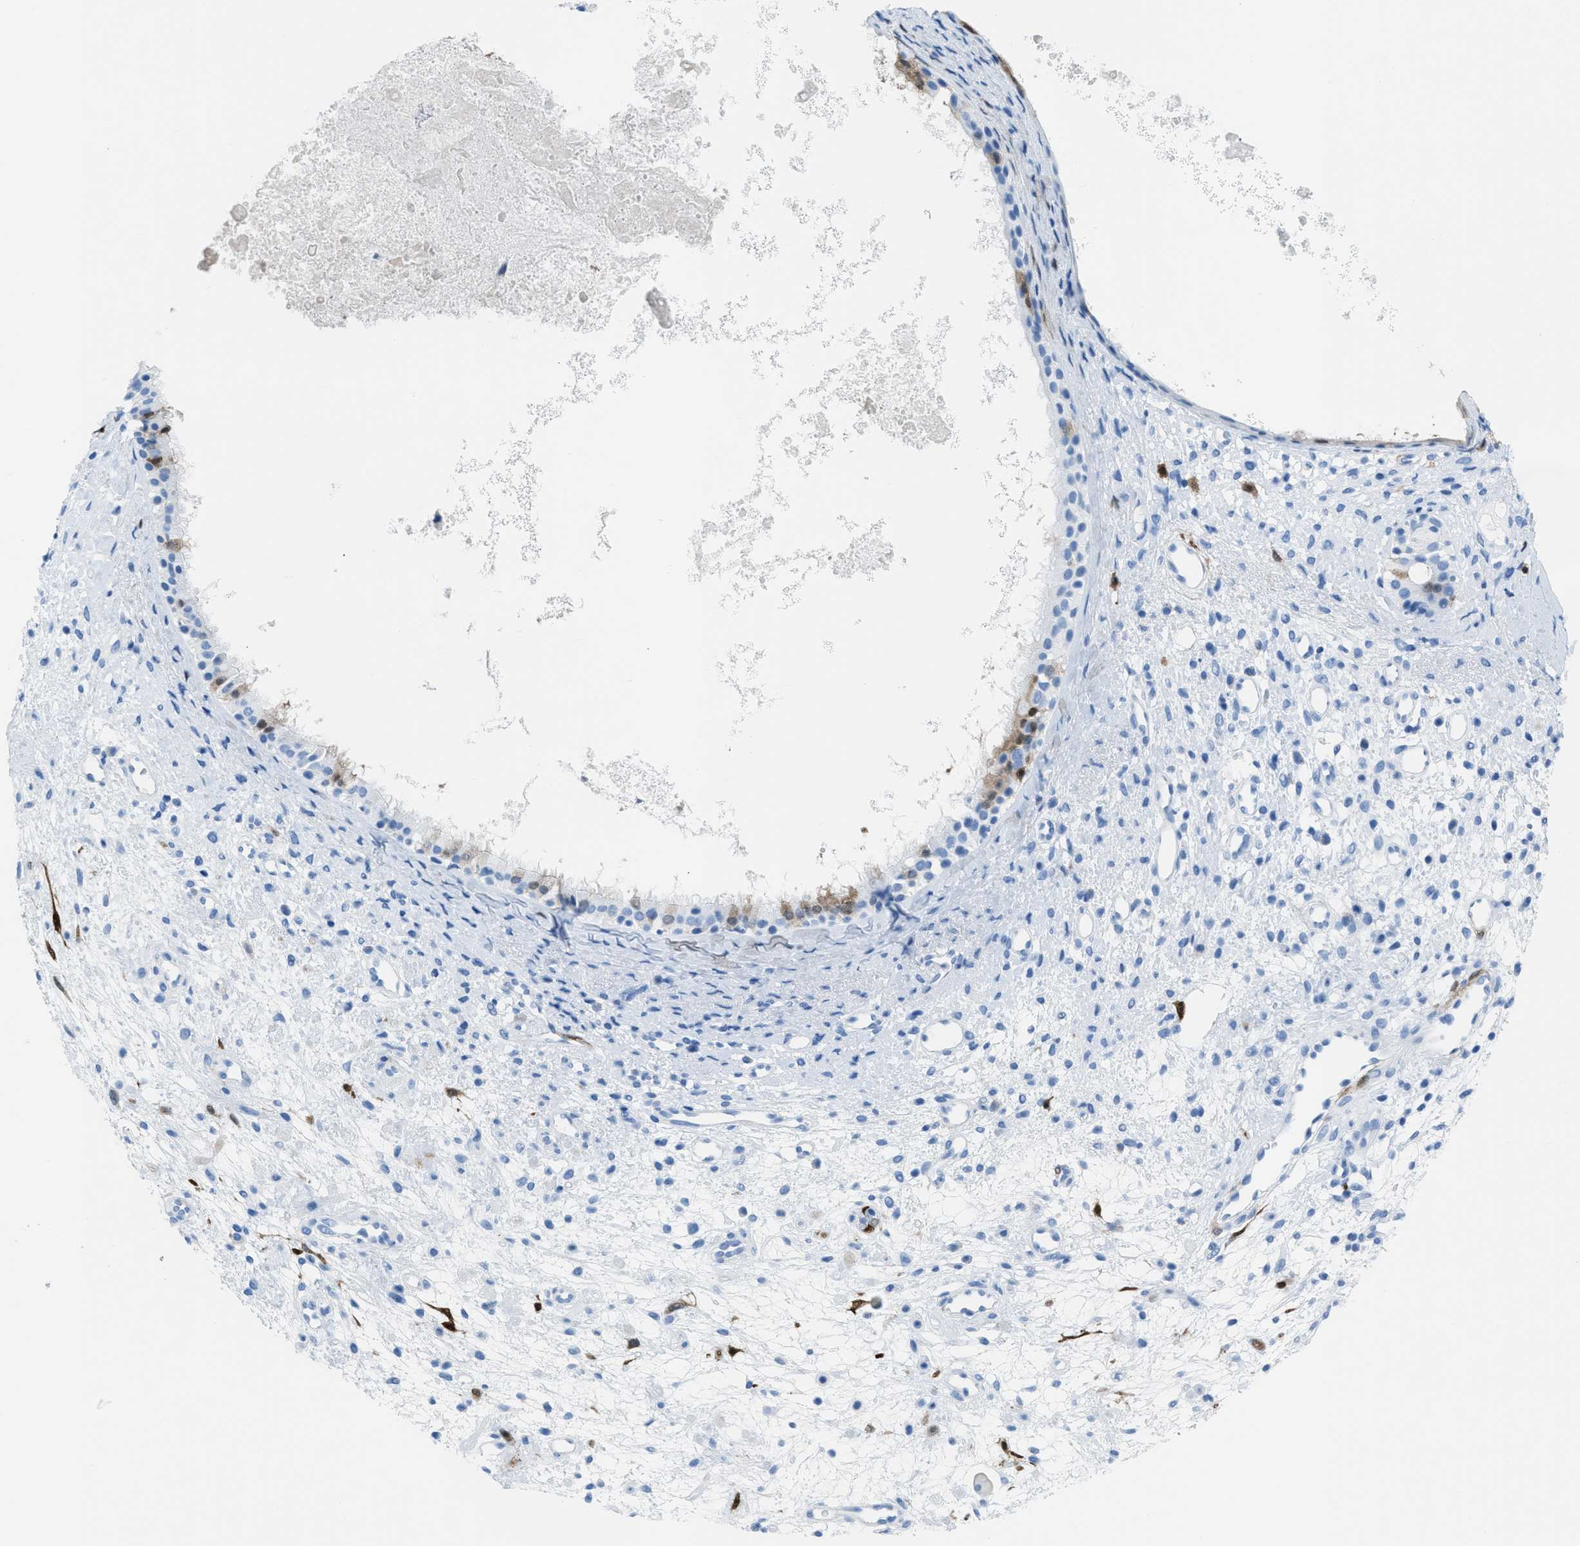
{"staining": {"intensity": "moderate", "quantity": "<25%", "location": "cytoplasmic/membranous"}, "tissue": "nasopharynx", "cell_type": "Respiratory epithelial cells", "image_type": "normal", "snomed": [{"axis": "morphology", "description": "Normal tissue, NOS"}, {"axis": "topography", "description": "Nasopharynx"}], "caption": "A micrograph showing moderate cytoplasmic/membranous staining in about <25% of respiratory epithelial cells in benign nasopharynx, as visualized by brown immunohistochemical staining.", "gene": "CDKN2A", "patient": {"sex": "male", "age": 22}}